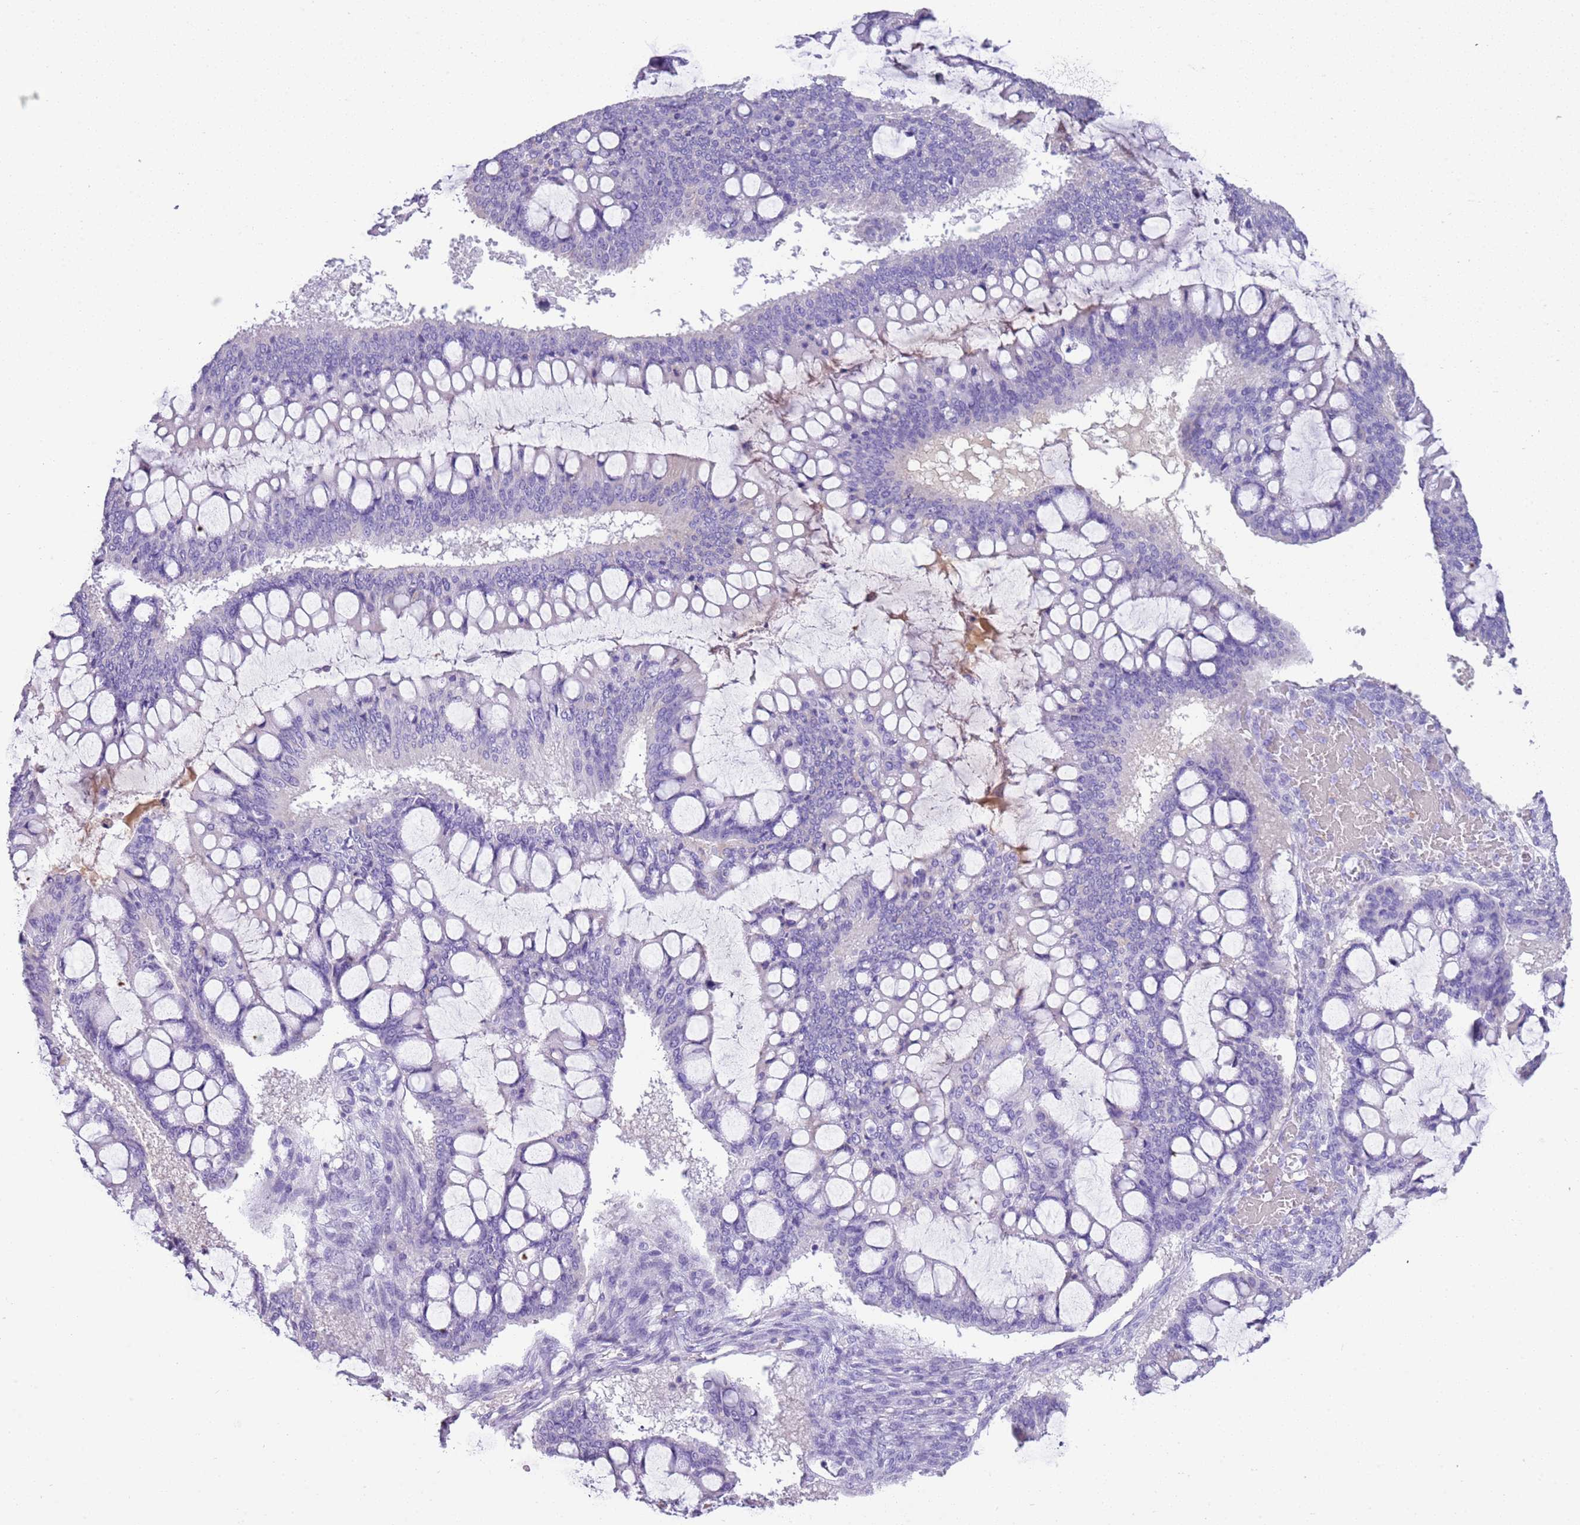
{"staining": {"intensity": "negative", "quantity": "none", "location": "none"}, "tissue": "ovarian cancer", "cell_type": "Tumor cells", "image_type": "cancer", "snomed": [{"axis": "morphology", "description": "Cystadenocarcinoma, mucinous, NOS"}, {"axis": "topography", "description": "Ovary"}], "caption": "Protein analysis of ovarian cancer (mucinous cystadenocarcinoma) demonstrates no significant positivity in tumor cells.", "gene": "IGKV3D-11", "patient": {"sex": "female", "age": 73}}